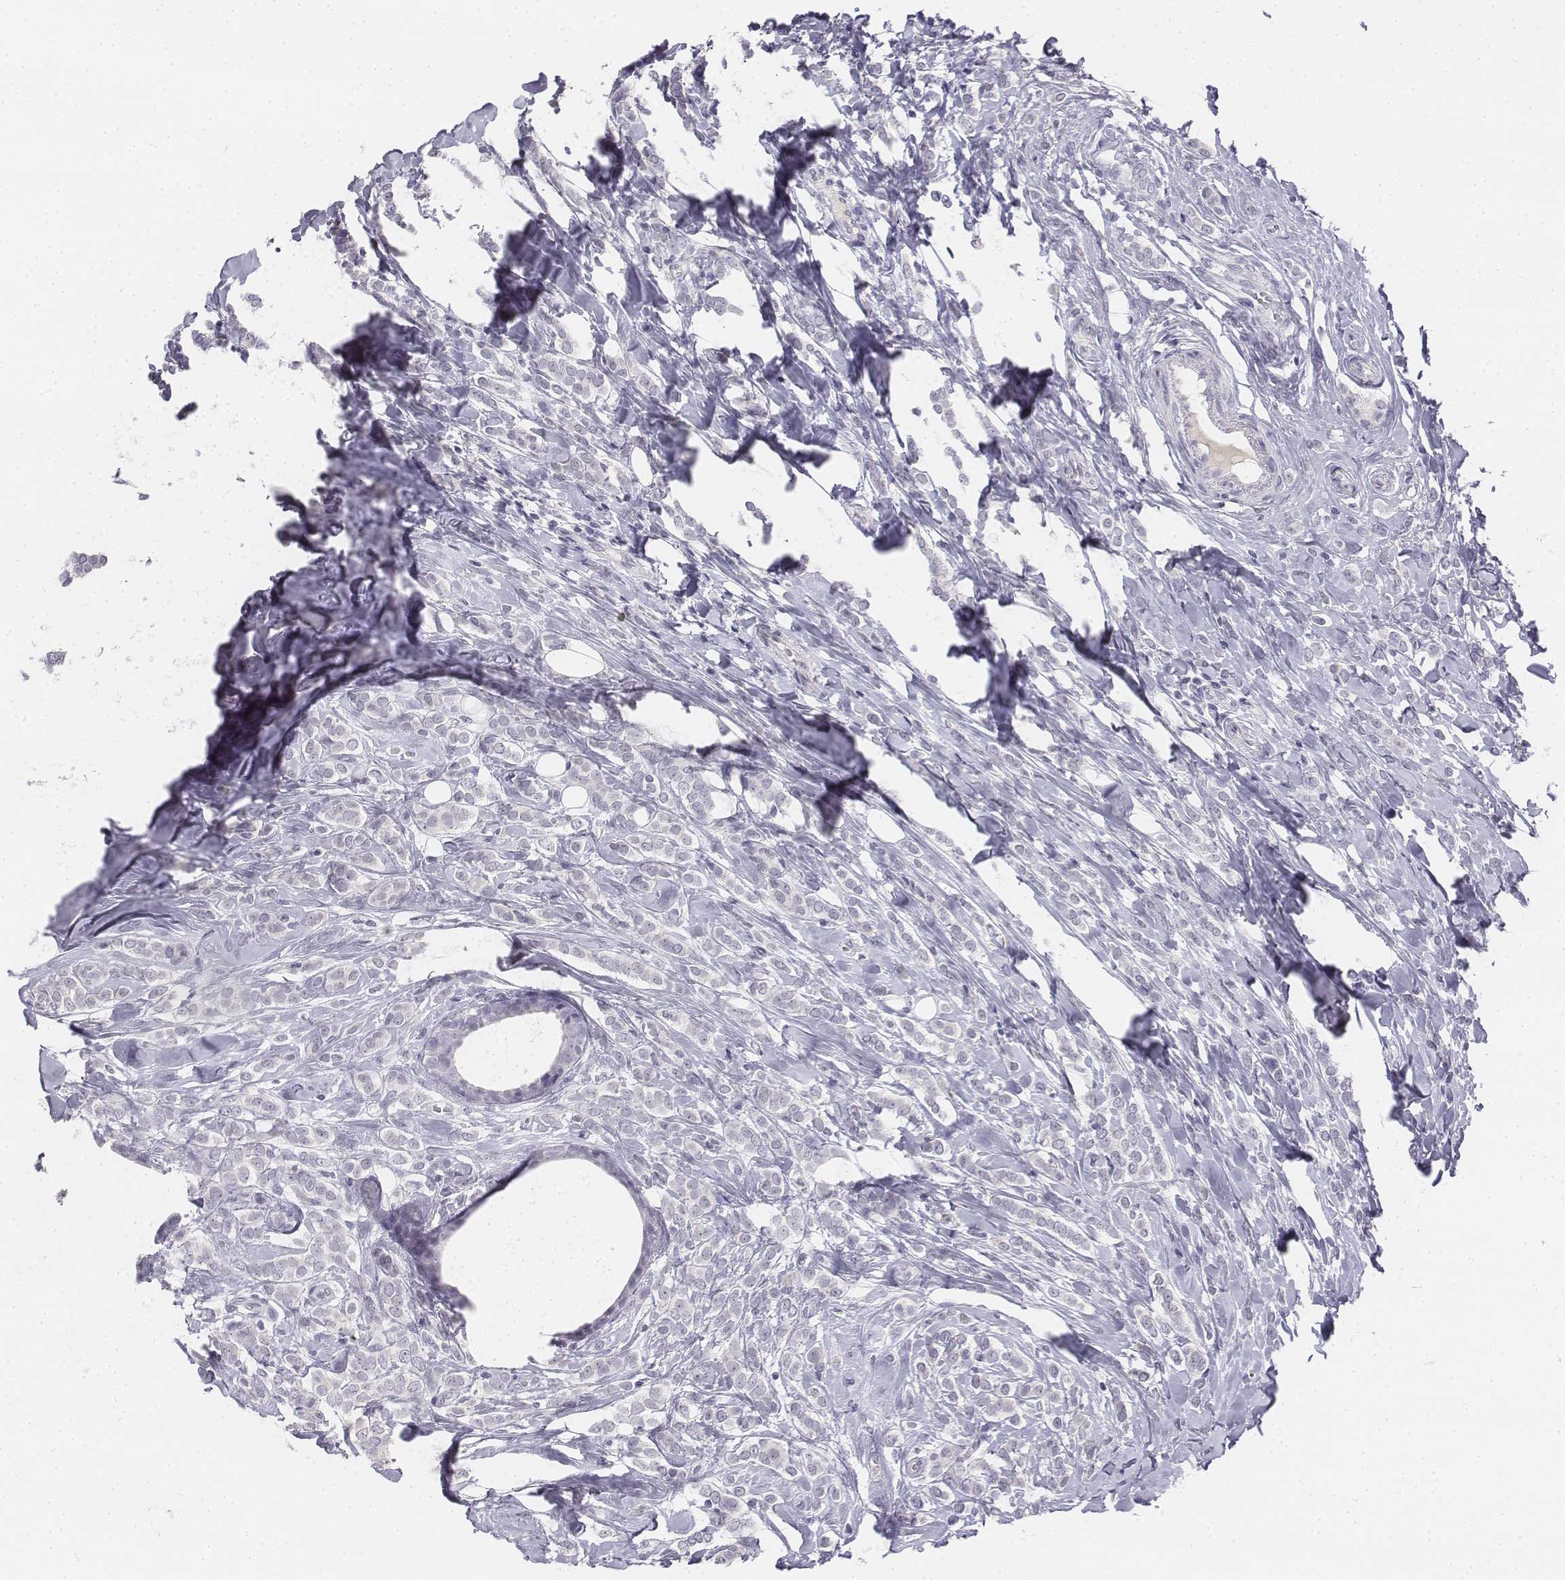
{"staining": {"intensity": "negative", "quantity": "none", "location": "none"}, "tissue": "breast cancer", "cell_type": "Tumor cells", "image_type": "cancer", "snomed": [{"axis": "morphology", "description": "Lobular carcinoma"}, {"axis": "topography", "description": "Breast"}], "caption": "Protein analysis of breast lobular carcinoma exhibits no significant staining in tumor cells.", "gene": "UCN2", "patient": {"sex": "female", "age": 49}}